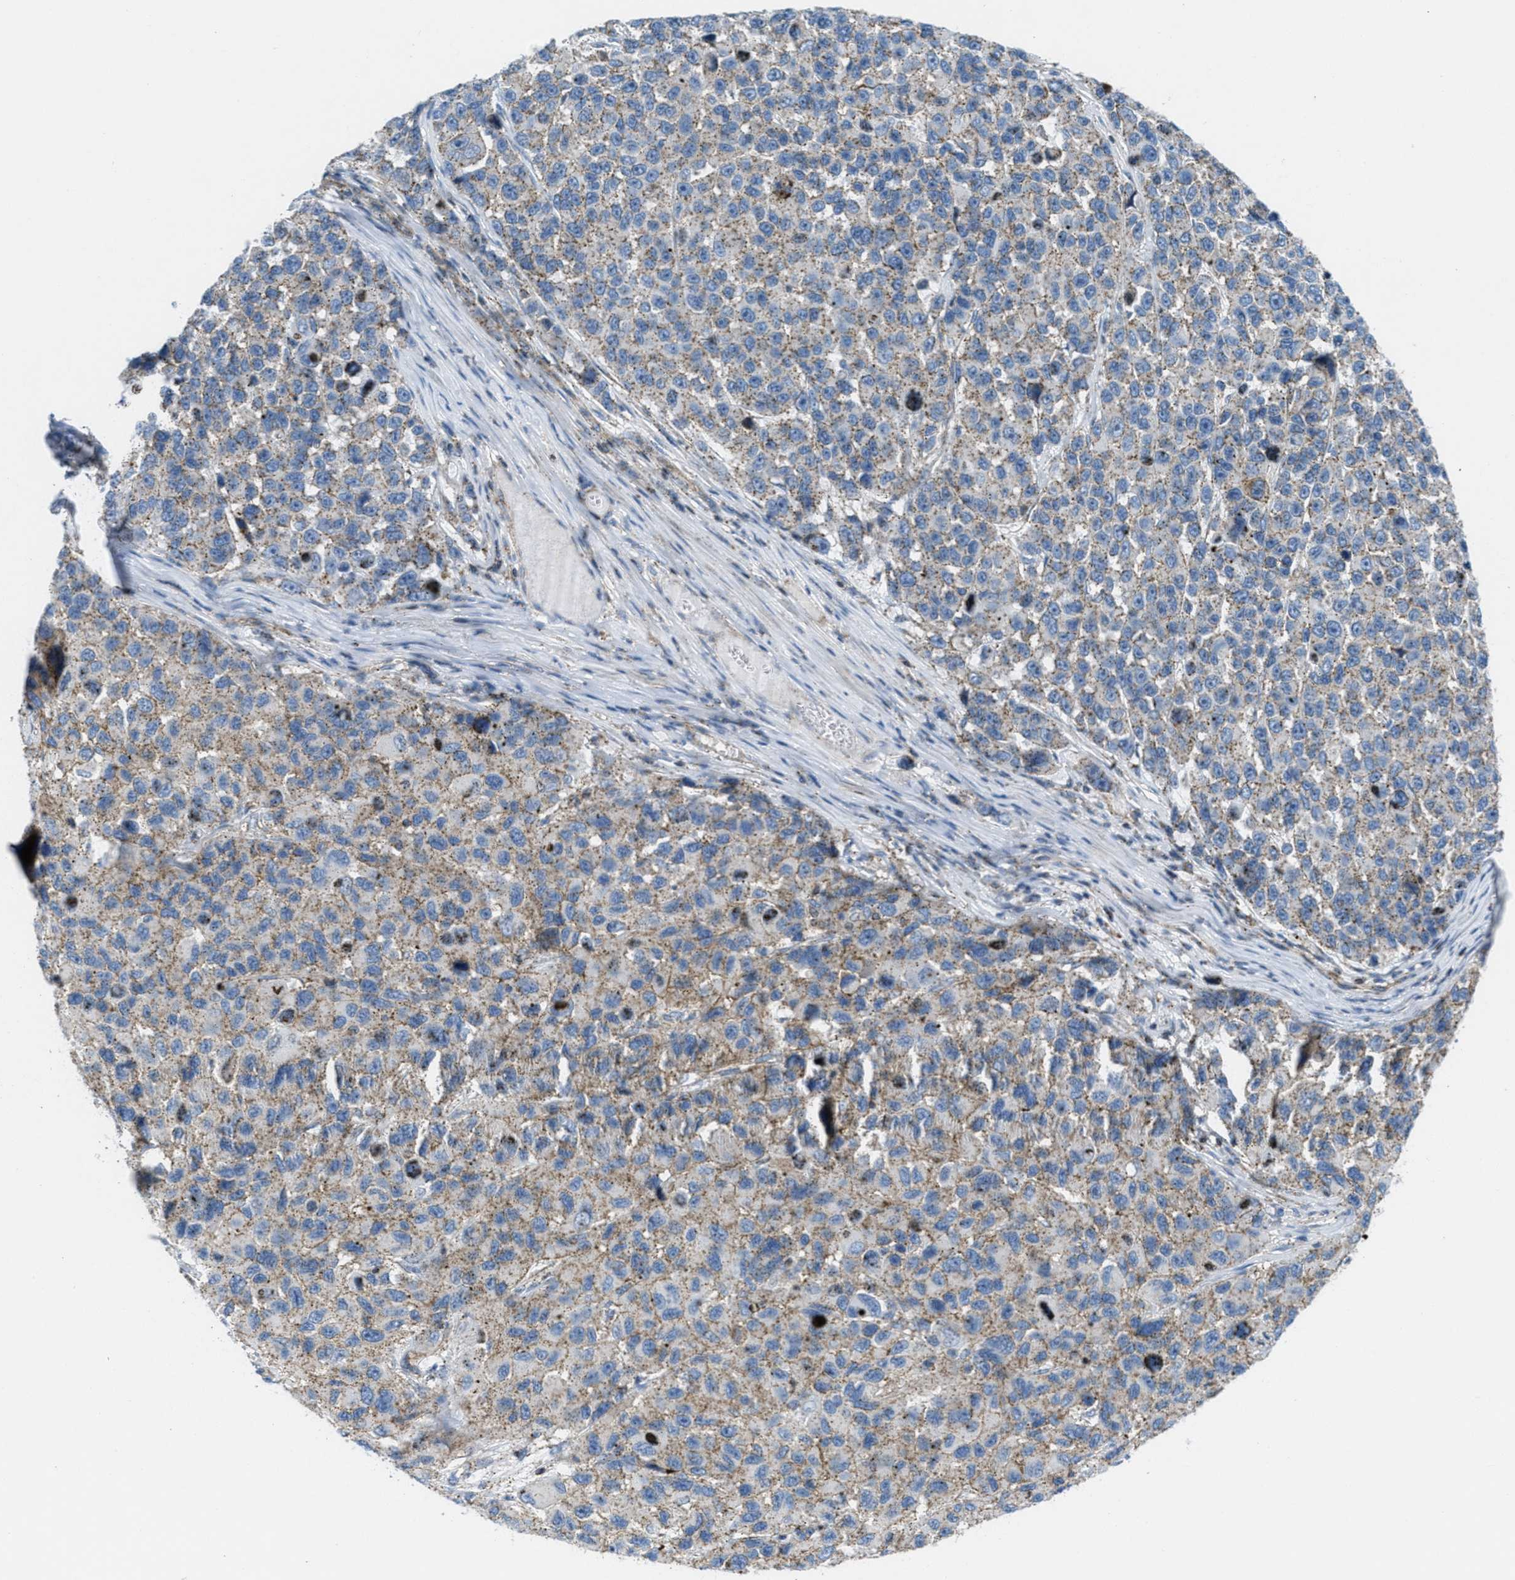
{"staining": {"intensity": "weak", "quantity": ">75%", "location": "cytoplasmic/membranous"}, "tissue": "melanoma", "cell_type": "Tumor cells", "image_type": "cancer", "snomed": [{"axis": "morphology", "description": "Malignant melanoma, NOS"}, {"axis": "topography", "description": "Skin"}], "caption": "A low amount of weak cytoplasmic/membranous positivity is present in approximately >75% of tumor cells in melanoma tissue.", "gene": "MFSD13A", "patient": {"sex": "male", "age": 53}}